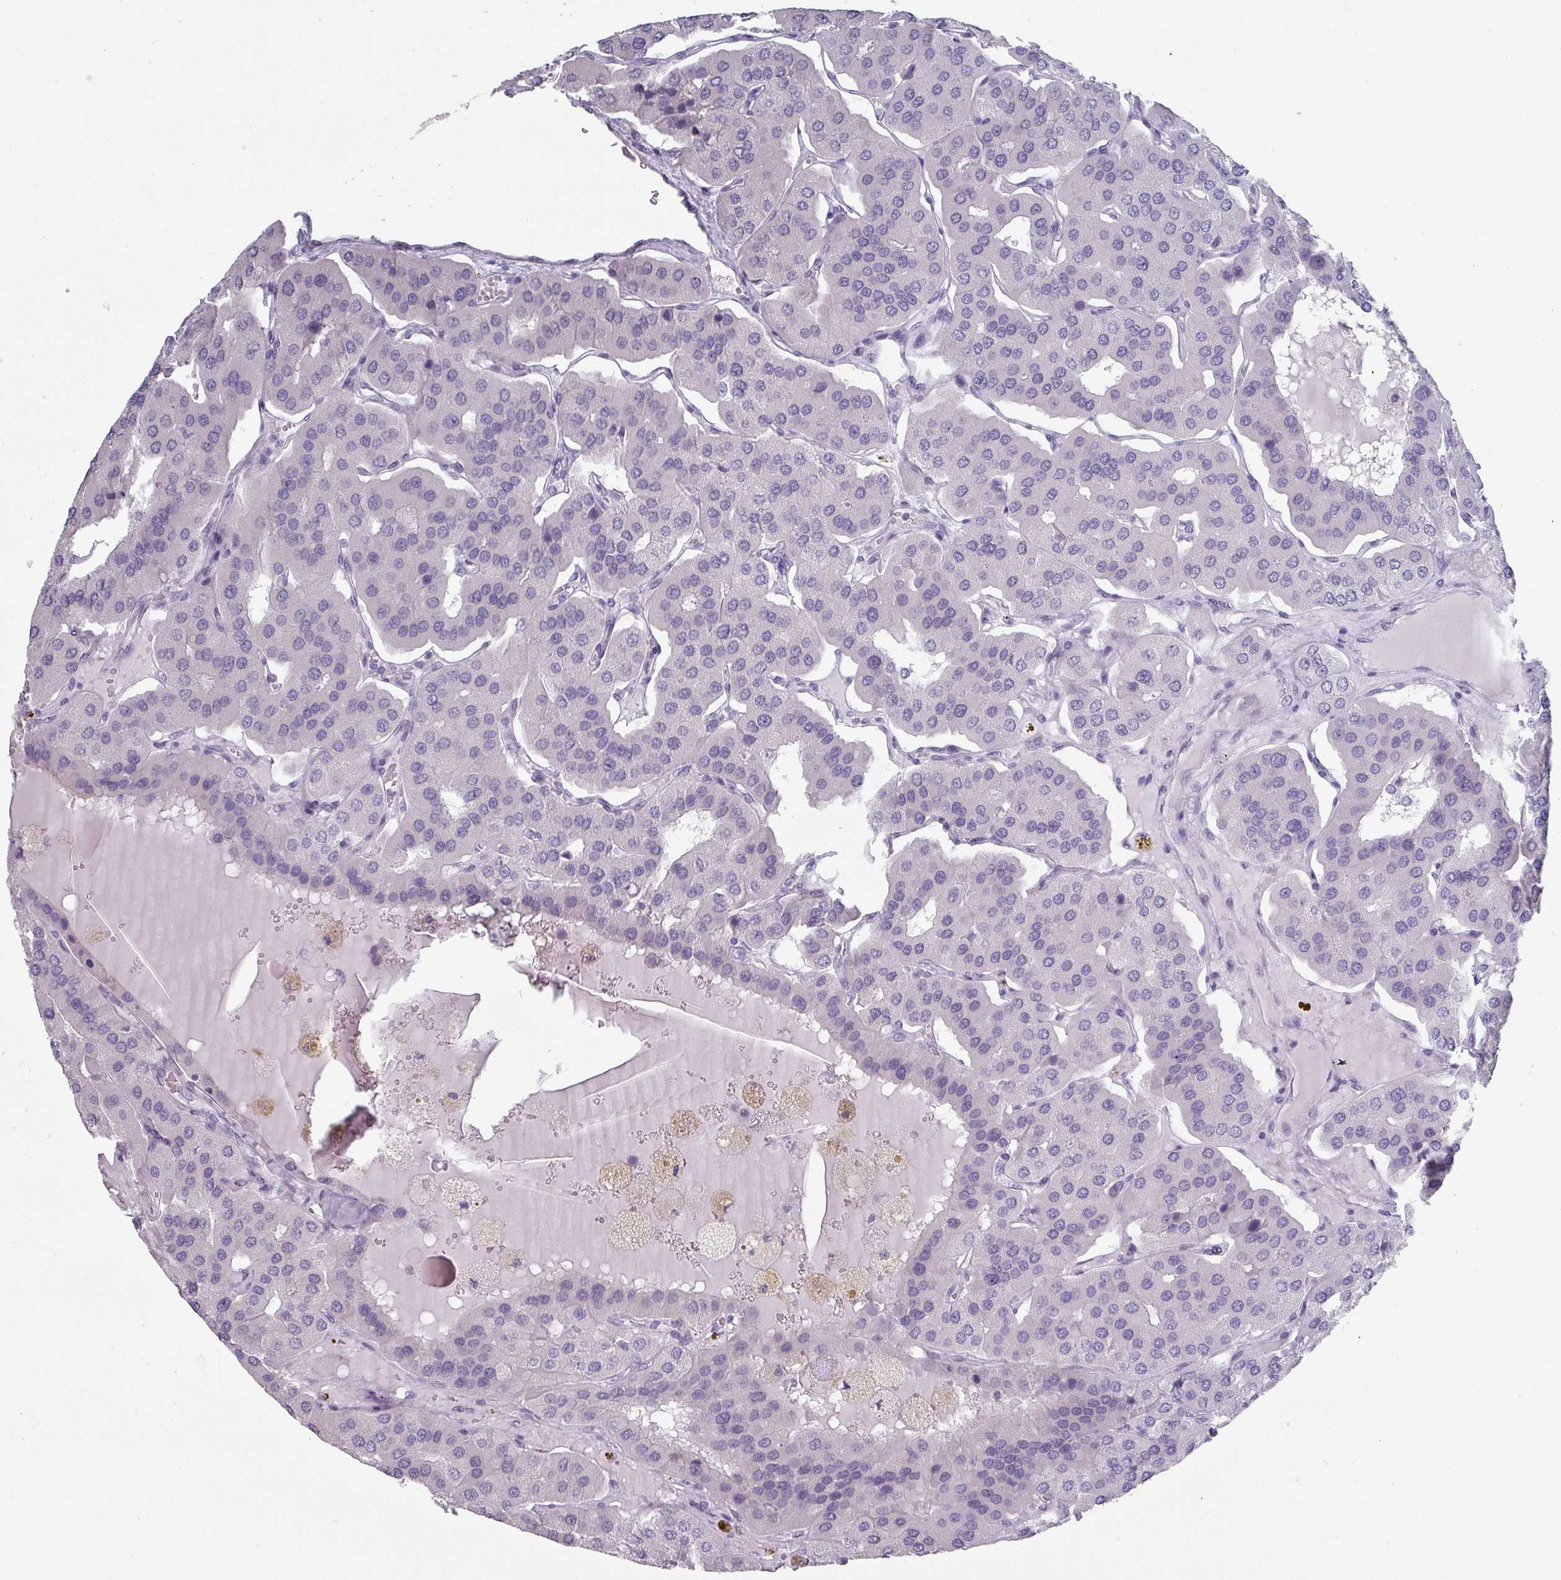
{"staining": {"intensity": "negative", "quantity": "none", "location": "none"}, "tissue": "parathyroid gland", "cell_type": "Glandular cells", "image_type": "normal", "snomed": [{"axis": "morphology", "description": "Normal tissue, NOS"}, {"axis": "morphology", "description": "Adenoma, NOS"}, {"axis": "topography", "description": "Parathyroid gland"}], "caption": "High power microscopy image of an immunohistochemistry micrograph of benign parathyroid gland, revealing no significant positivity in glandular cells. Nuclei are stained in blue.", "gene": "SLC35G2", "patient": {"sex": "female", "age": 86}}